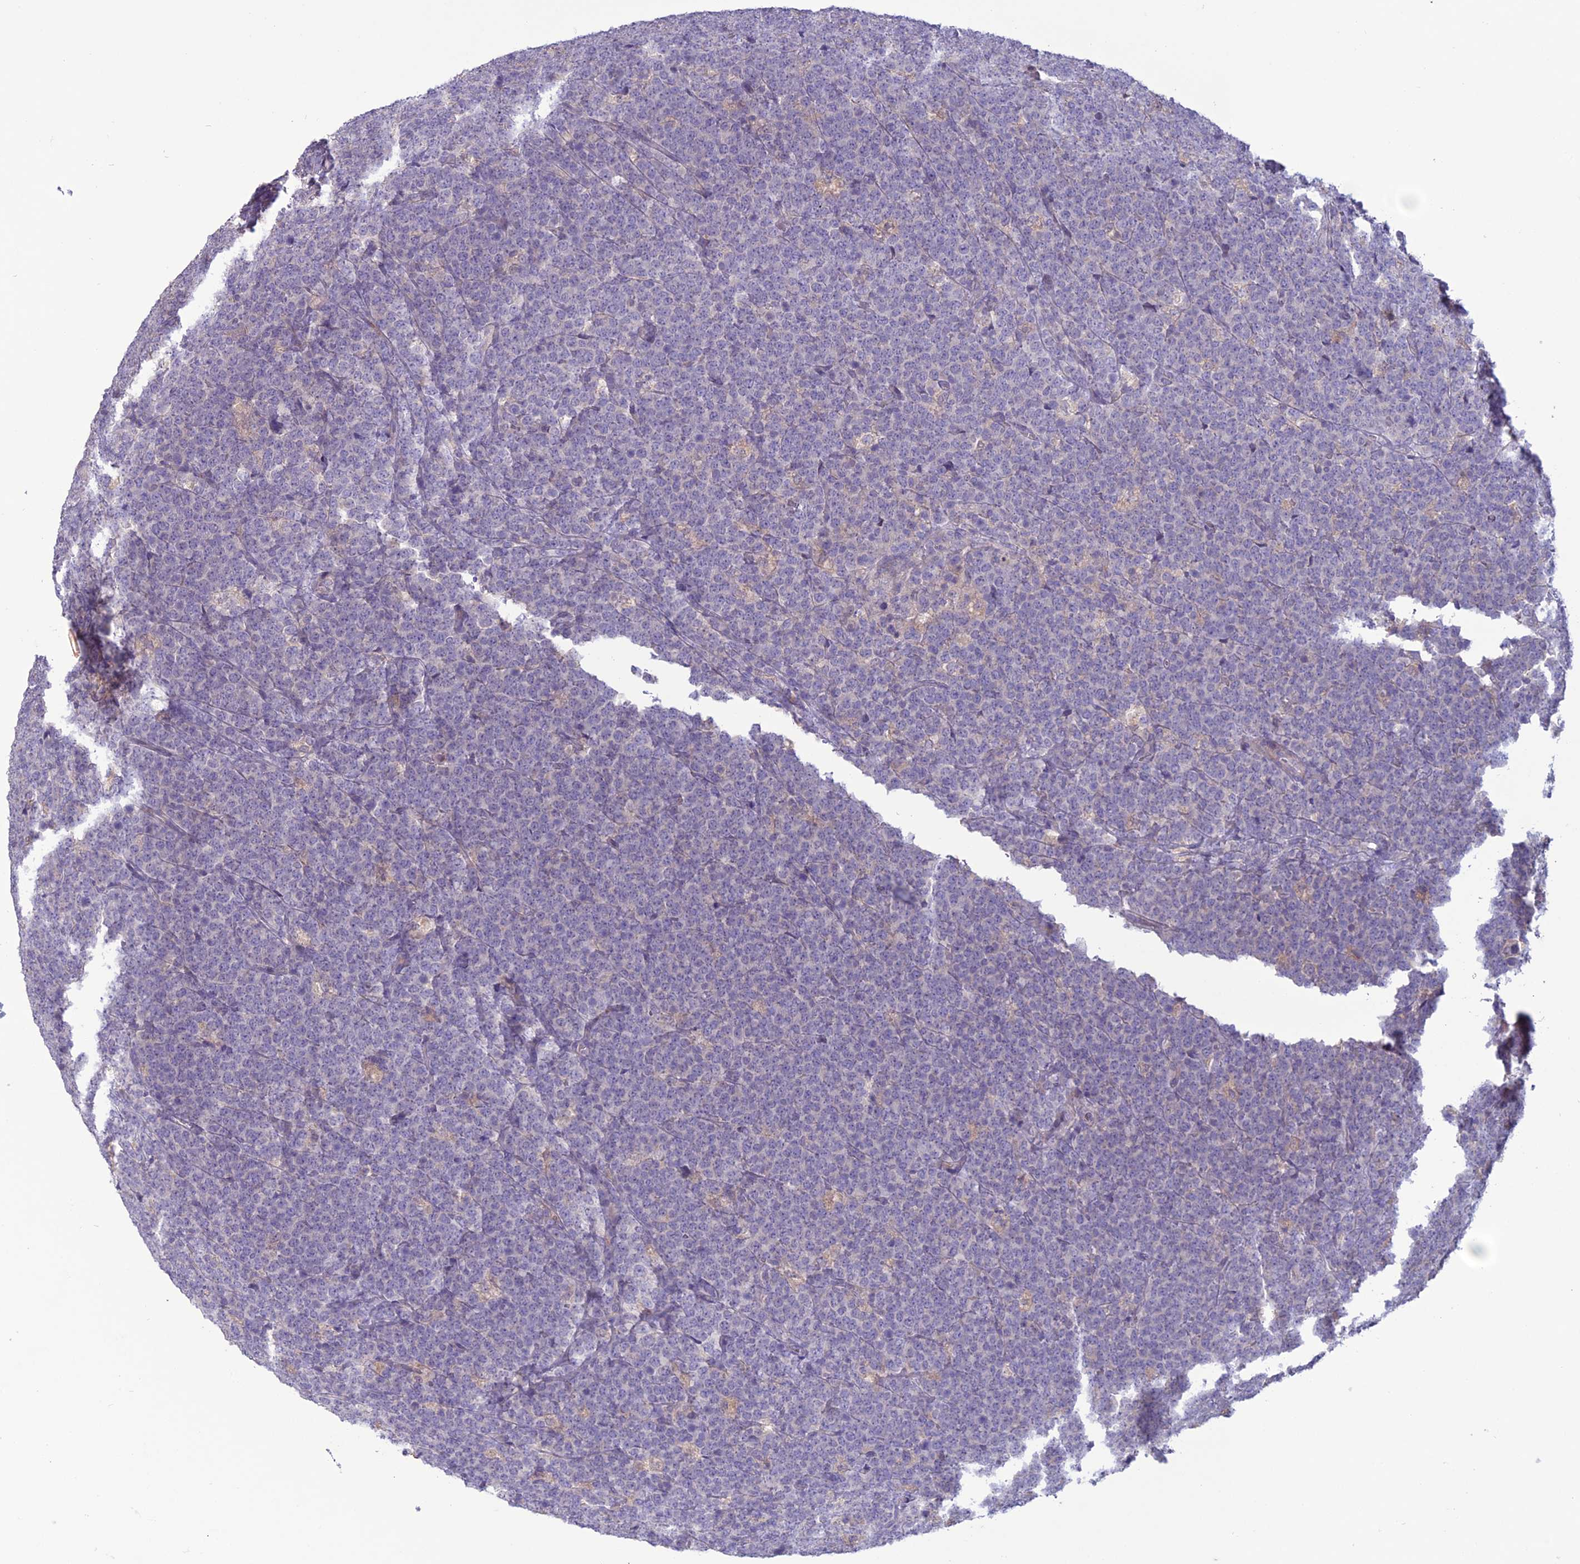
{"staining": {"intensity": "negative", "quantity": "none", "location": "none"}, "tissue": "lymphoma", "cell_type": "Tumor cells", "image_type": "cancer", "snomed": [{"axis": "morphology", "description": "Malignant lymphoma, non-Hodgkin's type, High grade"}, {"axis": "topography", "description": "Small intestine"}], "caption": "The photomicrograph shows no staining of tumor cells in high-grade malignant lymphoma, non-Hodgkin's type.", "gene": "C2orf76", "patient": {"sex": "male", "age": 8}}